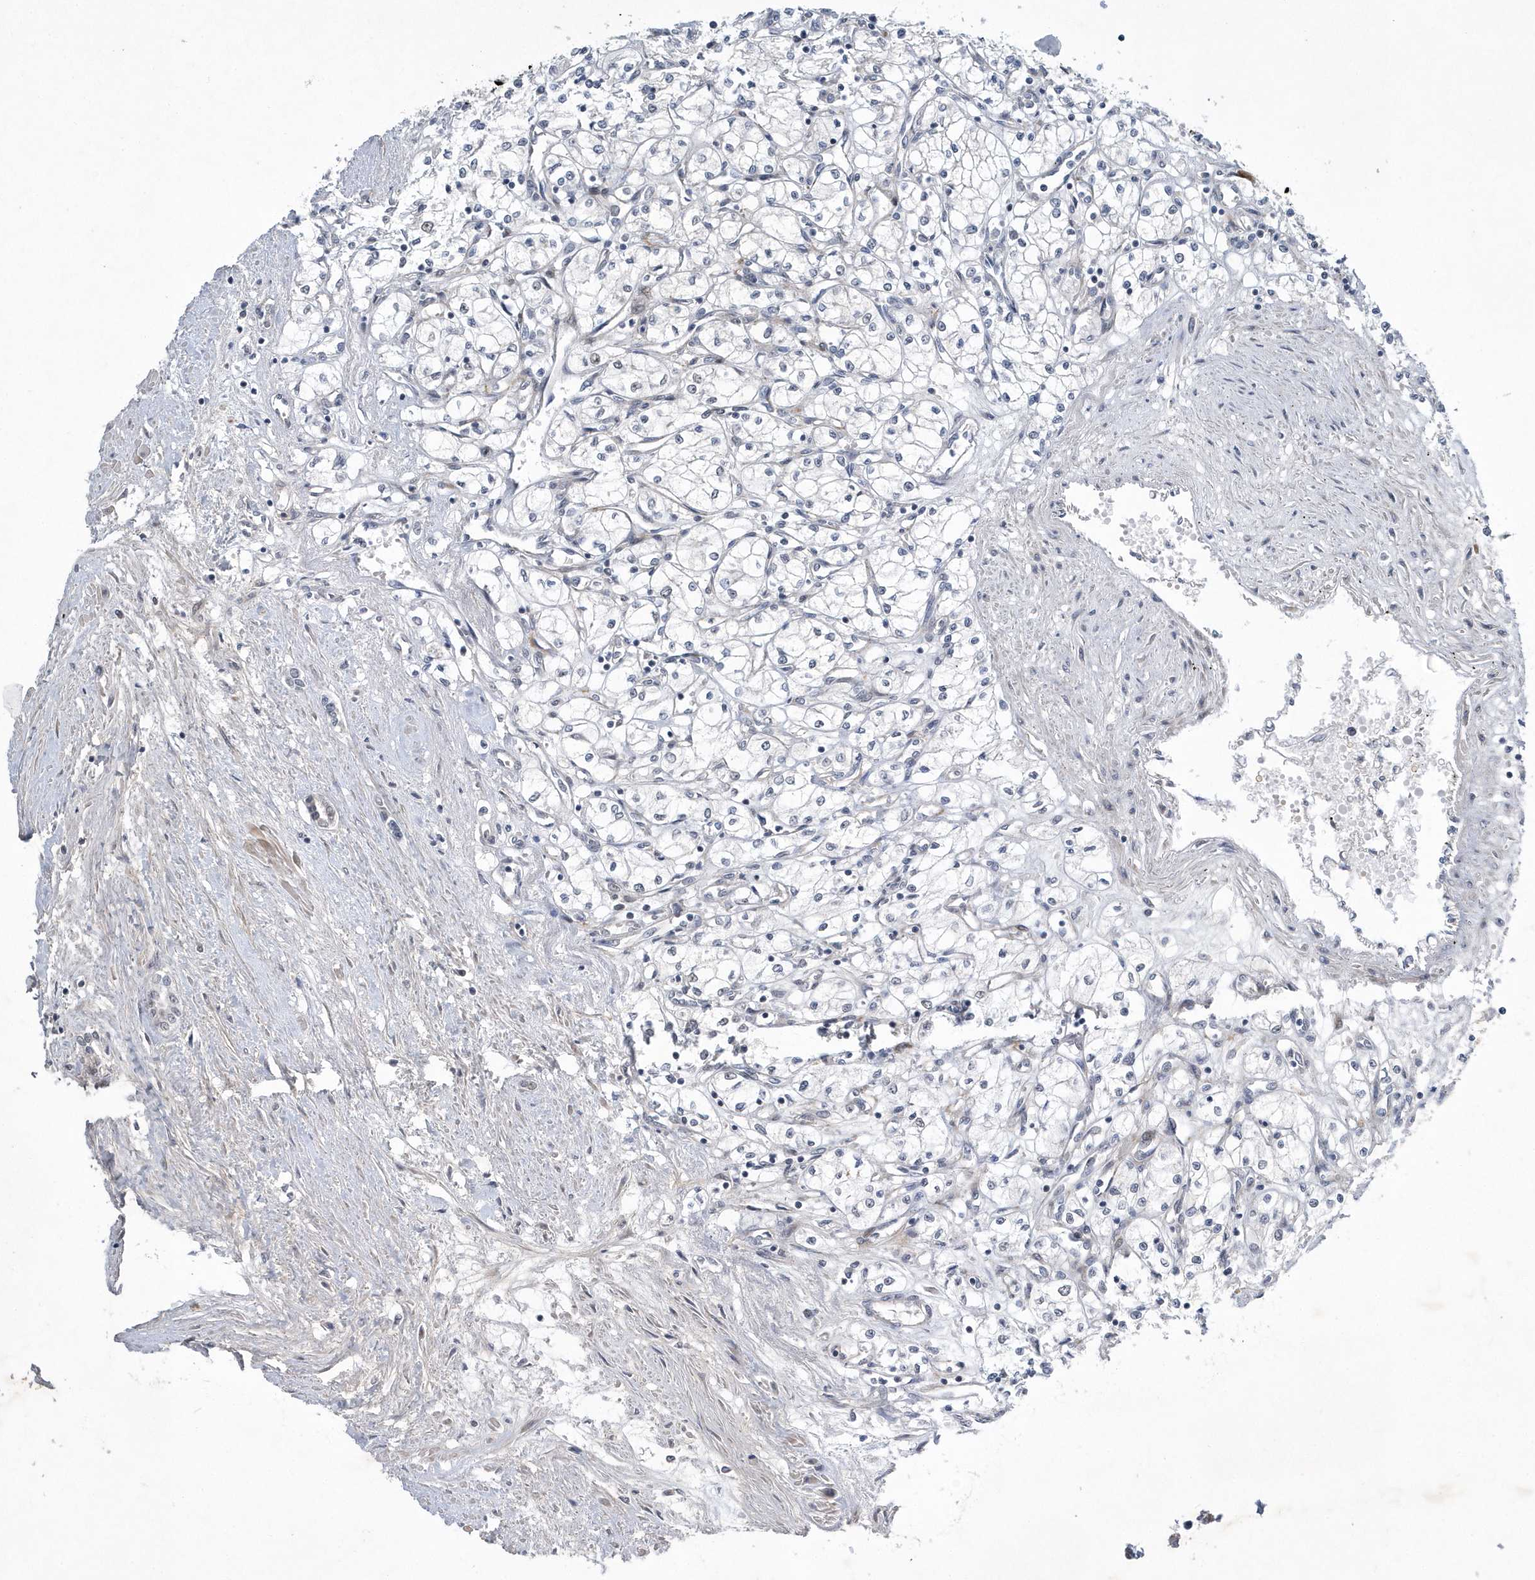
{"staining": {"intensity": "negative", "quantity": "none", "location": "none"}, "tissue": "renal cancer", "cell_type": "Tumor cells", "image_type": "cancer", "snomed": [{"axis": "morphology", "description": "Adenocarcinoma, NOS"}, {"axis": "topography", "description": "Kidney"}], "caption": "Immunohistochemistry micrograph of neoplastic tissue: human renal cancer (adenocarcinoma) stained with DAB (3,3'-diaminobenzidine) exhibits no significant protein expression in tumor cells.", "gene": "FAM217A", "patient": {"sex": "male", "age": 59}}